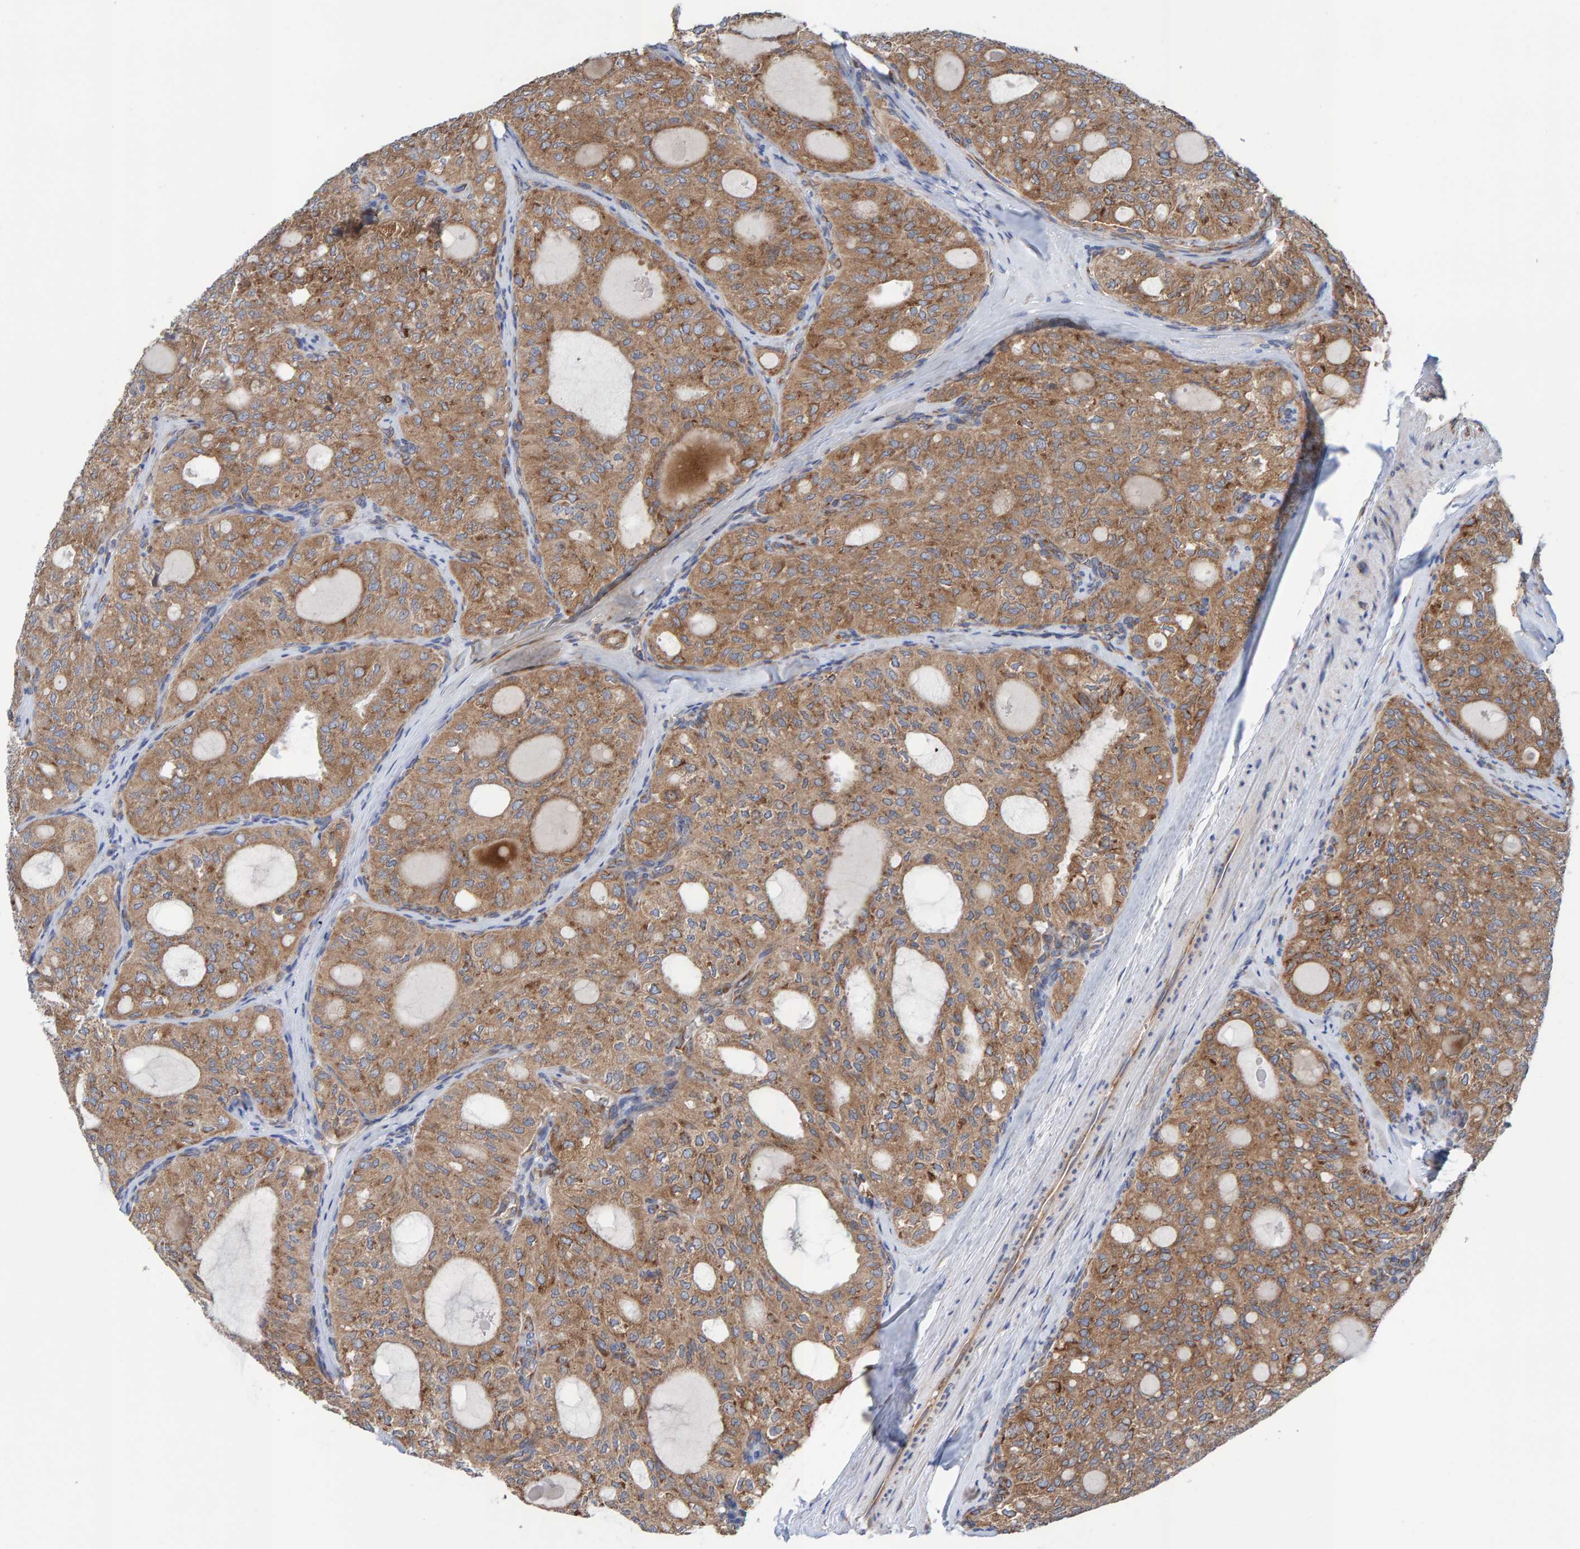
{"staining": {"intensity": "moderate", "quantity": ">75%", "location": "cytoplasmic/membranous"}, "tissue": "thyroid cancer", "cell_type": "Tumor cells", "image_type": "cancer", "snomed": [{"axis": "morphology", "description": "Follicular adenoma carcinoma, NOS"}, {"axis": "topography", "description": "Thyroid gland"}], "caption": "Thyroid cancer (follicular adenoma carcinoma) tissue demonstrates moderate cytoplasmic/membranous expression in about >75% of tumor cells, visualized by immunohistochemistry. (DAB (3,3'-diaminobenzidine) IHC with brightfield microscopy, high magnification).", "gene": "CDK5RAP3", "patient": {"sex": "male", "age": 75}}